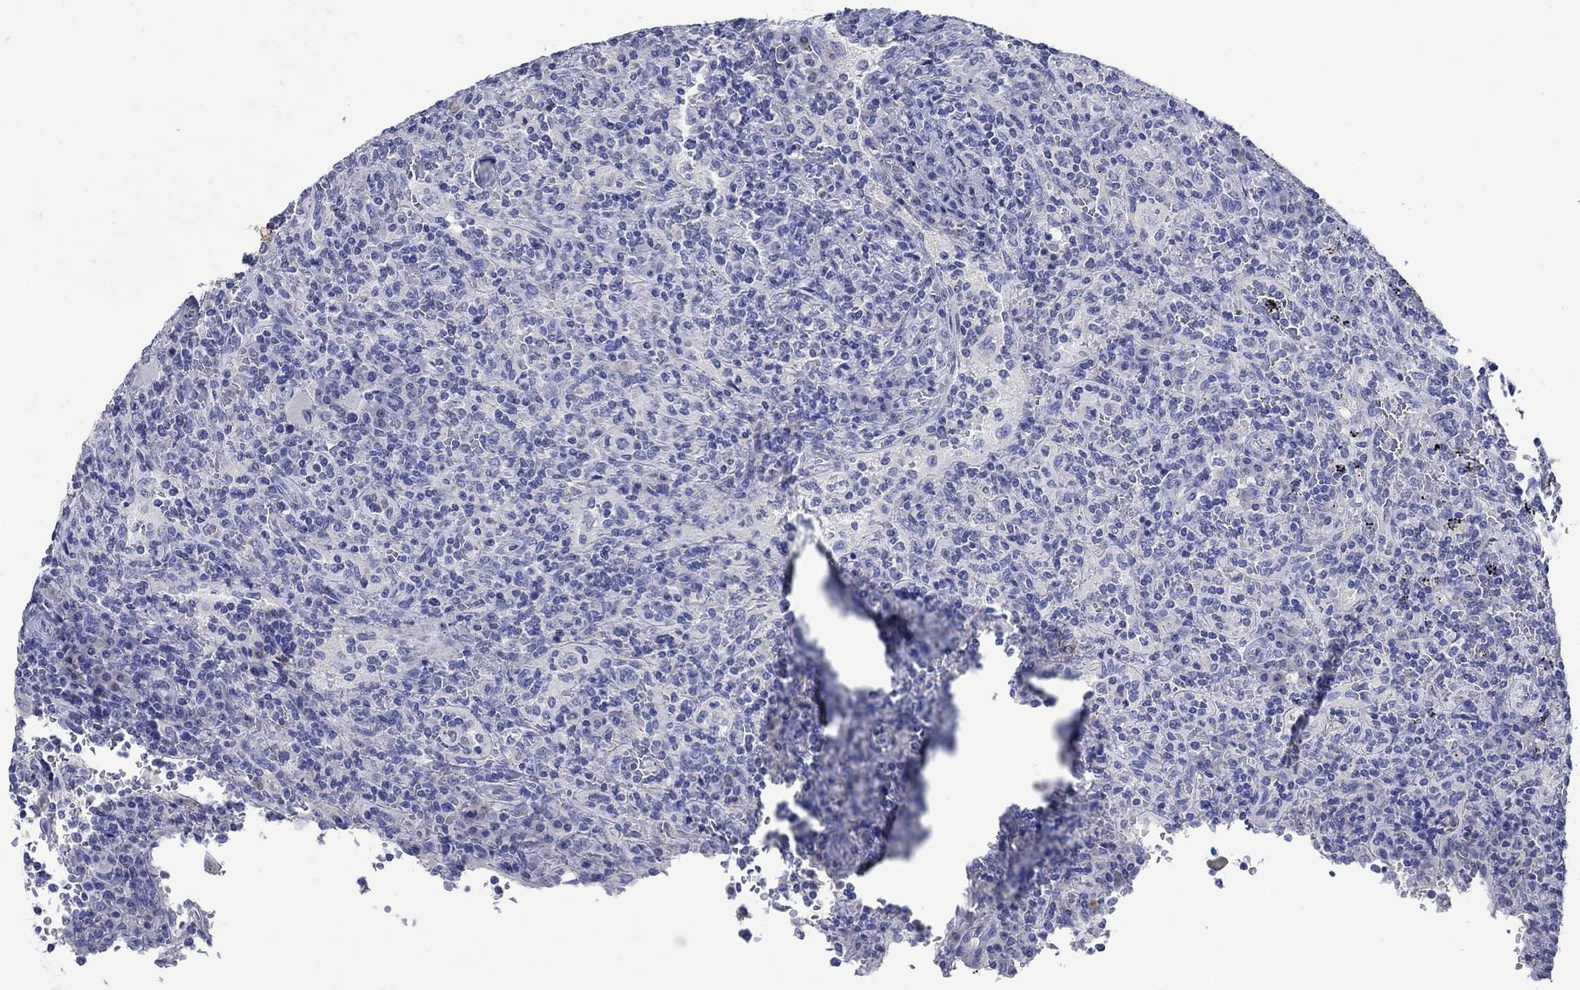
{"staining": {"intensity": "negative", "quantity": "none", "location": "none"}, "tissue": "lymphoma", "cell_type": "Tumor cells", "image_type": "cancer", "snomed": [{"axis": "morphology", "description": "Malignant lymphoma, non-Hodgkin's type, Low grade"}, {"axis": "topography", "description": "Spleen"}], "caption": "A photomicrograph of malignant lymphoma, non-Hodgkin's type (low-grade) stained for a protein reveals no brown staining in tumor cells. The staining is performed using DAB brown chromogen with nuclei counter-stained in using hematoxylin.", "gene": "TRIM16", "patient": {"sex": "male", "age": 62}}